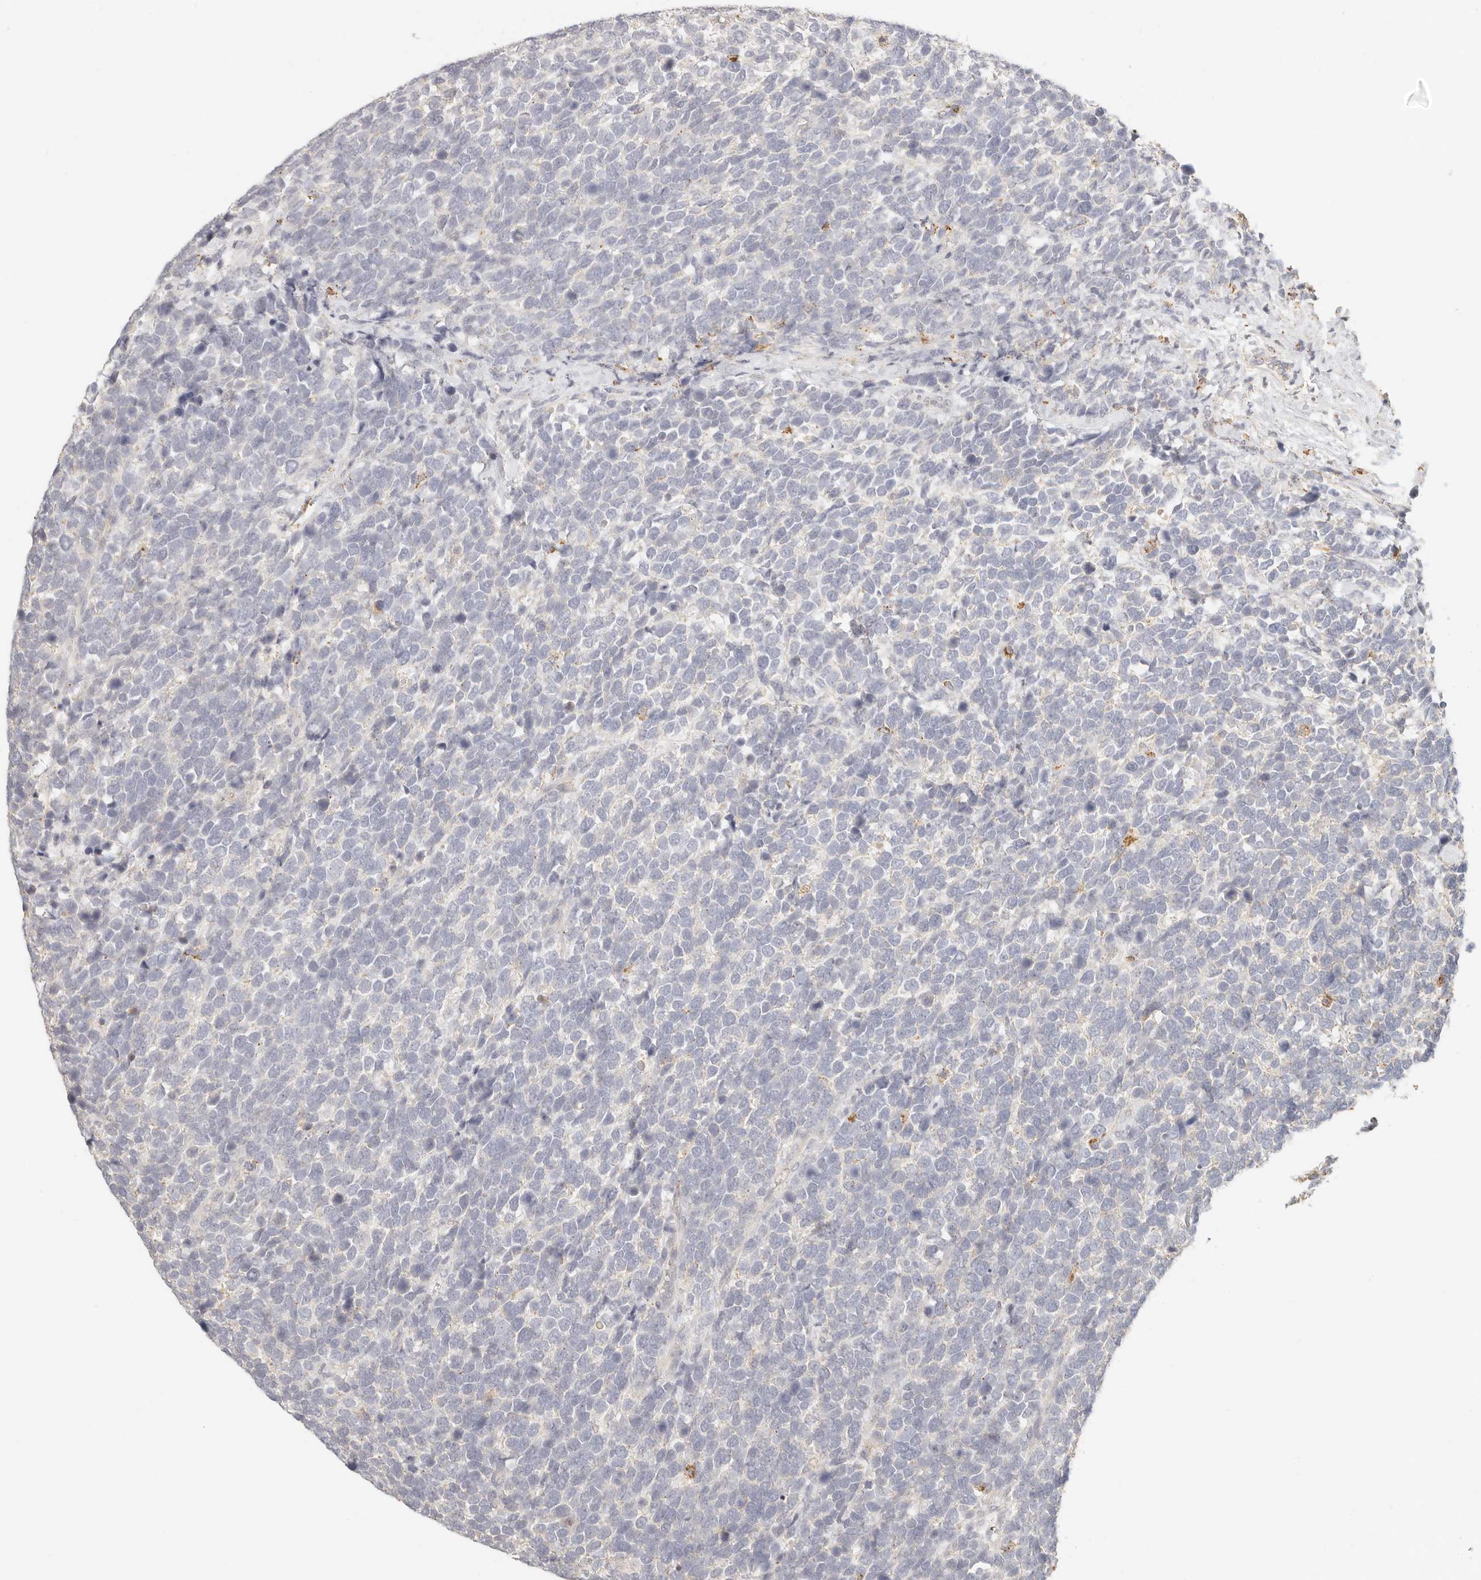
{"staining": {"intensity": "negative", "quantity": "none", "location": "none"}, "tissue": "urothelial cancer", "cell_type": "Tumor cells", "image_type": "cancer", "snomed": [{"axis": "morphology", "description": "Urothelial carcinoma, High grade"}, {"axis": "topography", "description": "Urinary bladder"}], "caption": "Immunohistochemical staining of human urothelial carcinoma (high-grade) demonstrates no significant staining in tumor cells.", "gene": "CNMD", "patient": {"sex": "female", "age": 82}}